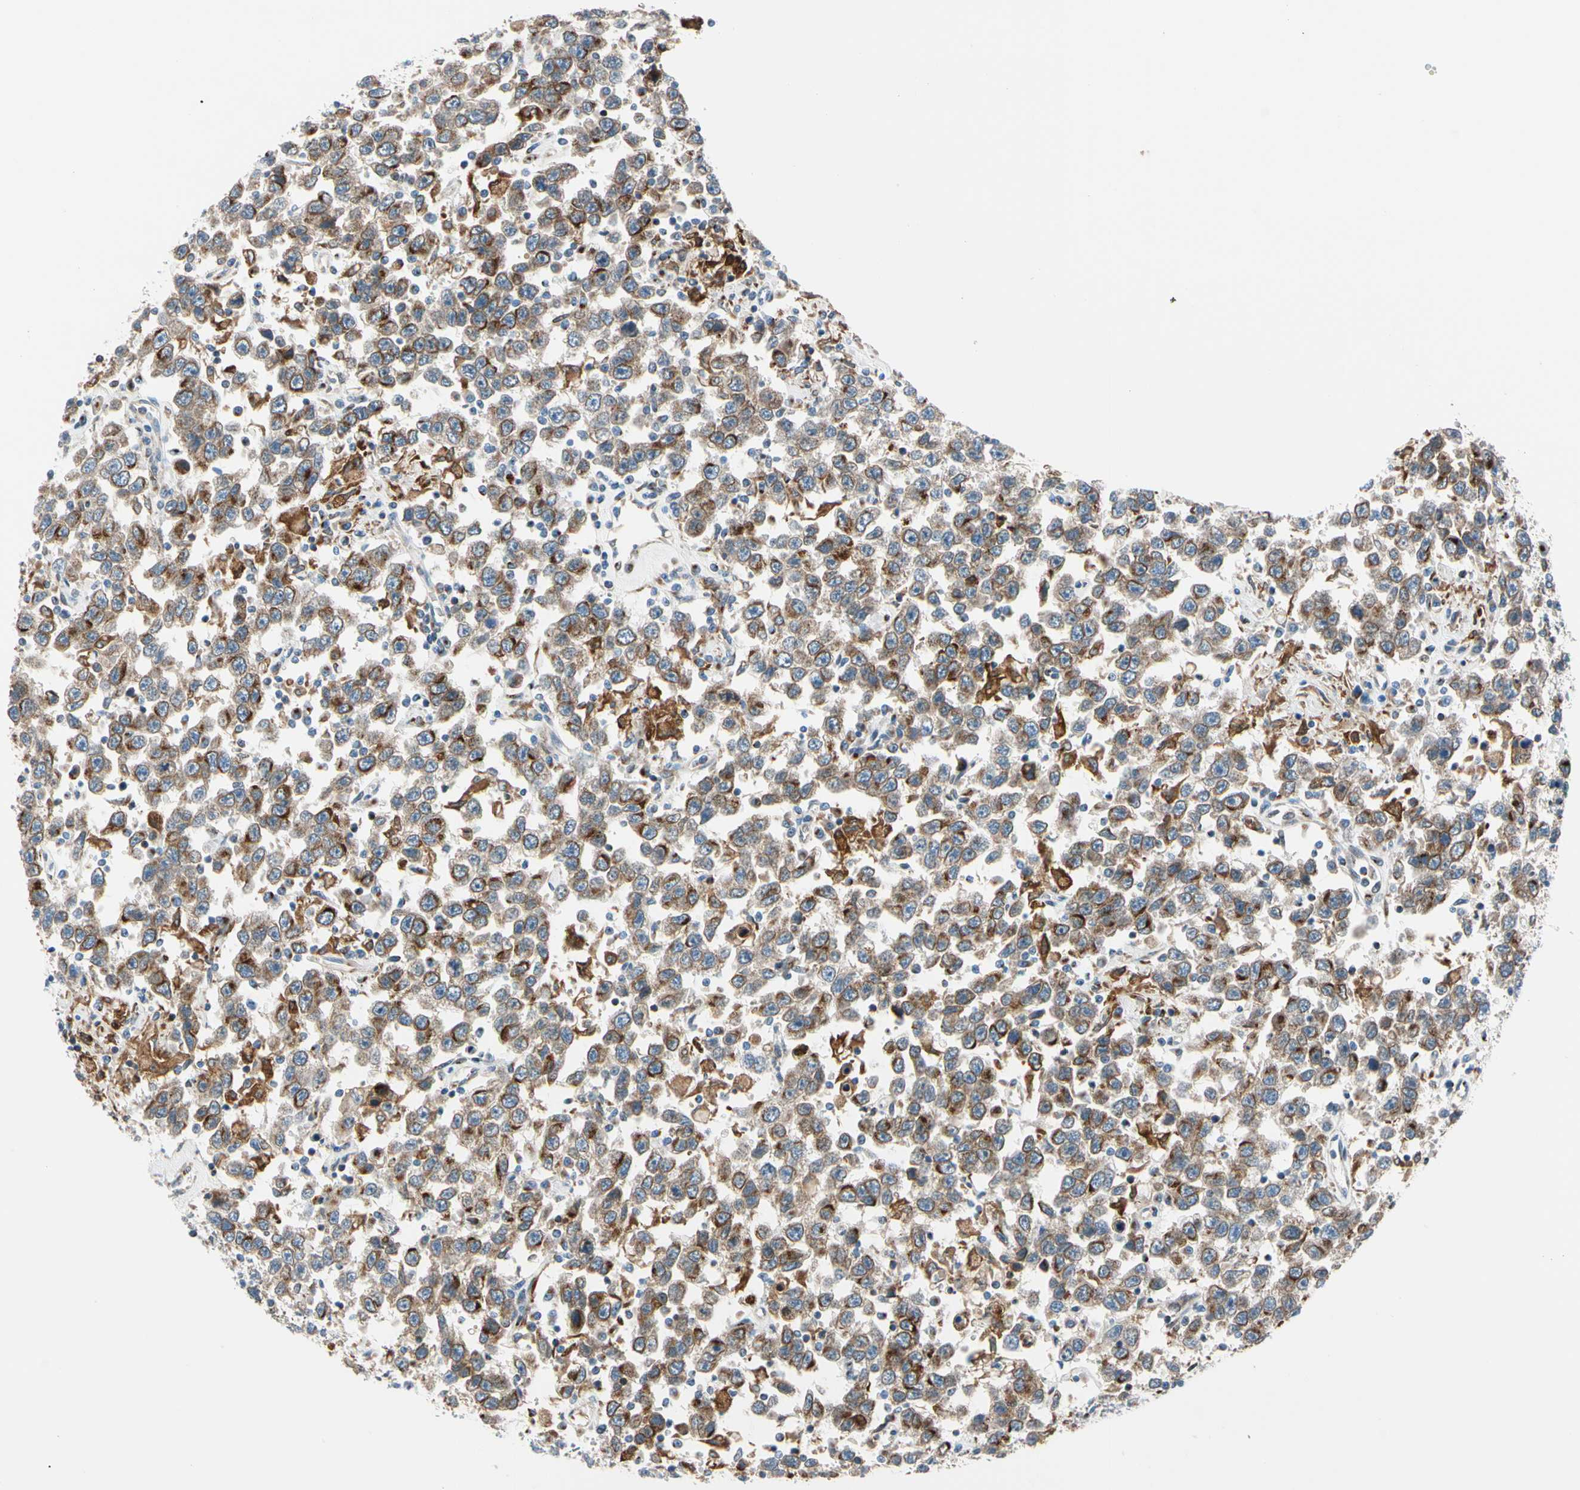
{"staining": {"intensity": "moderate", "quantity": ">75%", "location": "cytoplasmic/membranous"}, "tissue": "testis cancer", "cell_type": "Tumor cells", "image_type": "cancer", "snomed": [{"axis": "morphology", "description": "Seminoma, NOS"}, {"axis": "topography", "description": "Testis"}], "caption": "A micrograph showing moderate cytoplasmic/membranous expression in approximately >75% of tumor cells in seminoma (testis), as visualized by brown immunohistochemical staining.", "gene": "NUCB1", "patient": {"sex": "male", "age": 41}}